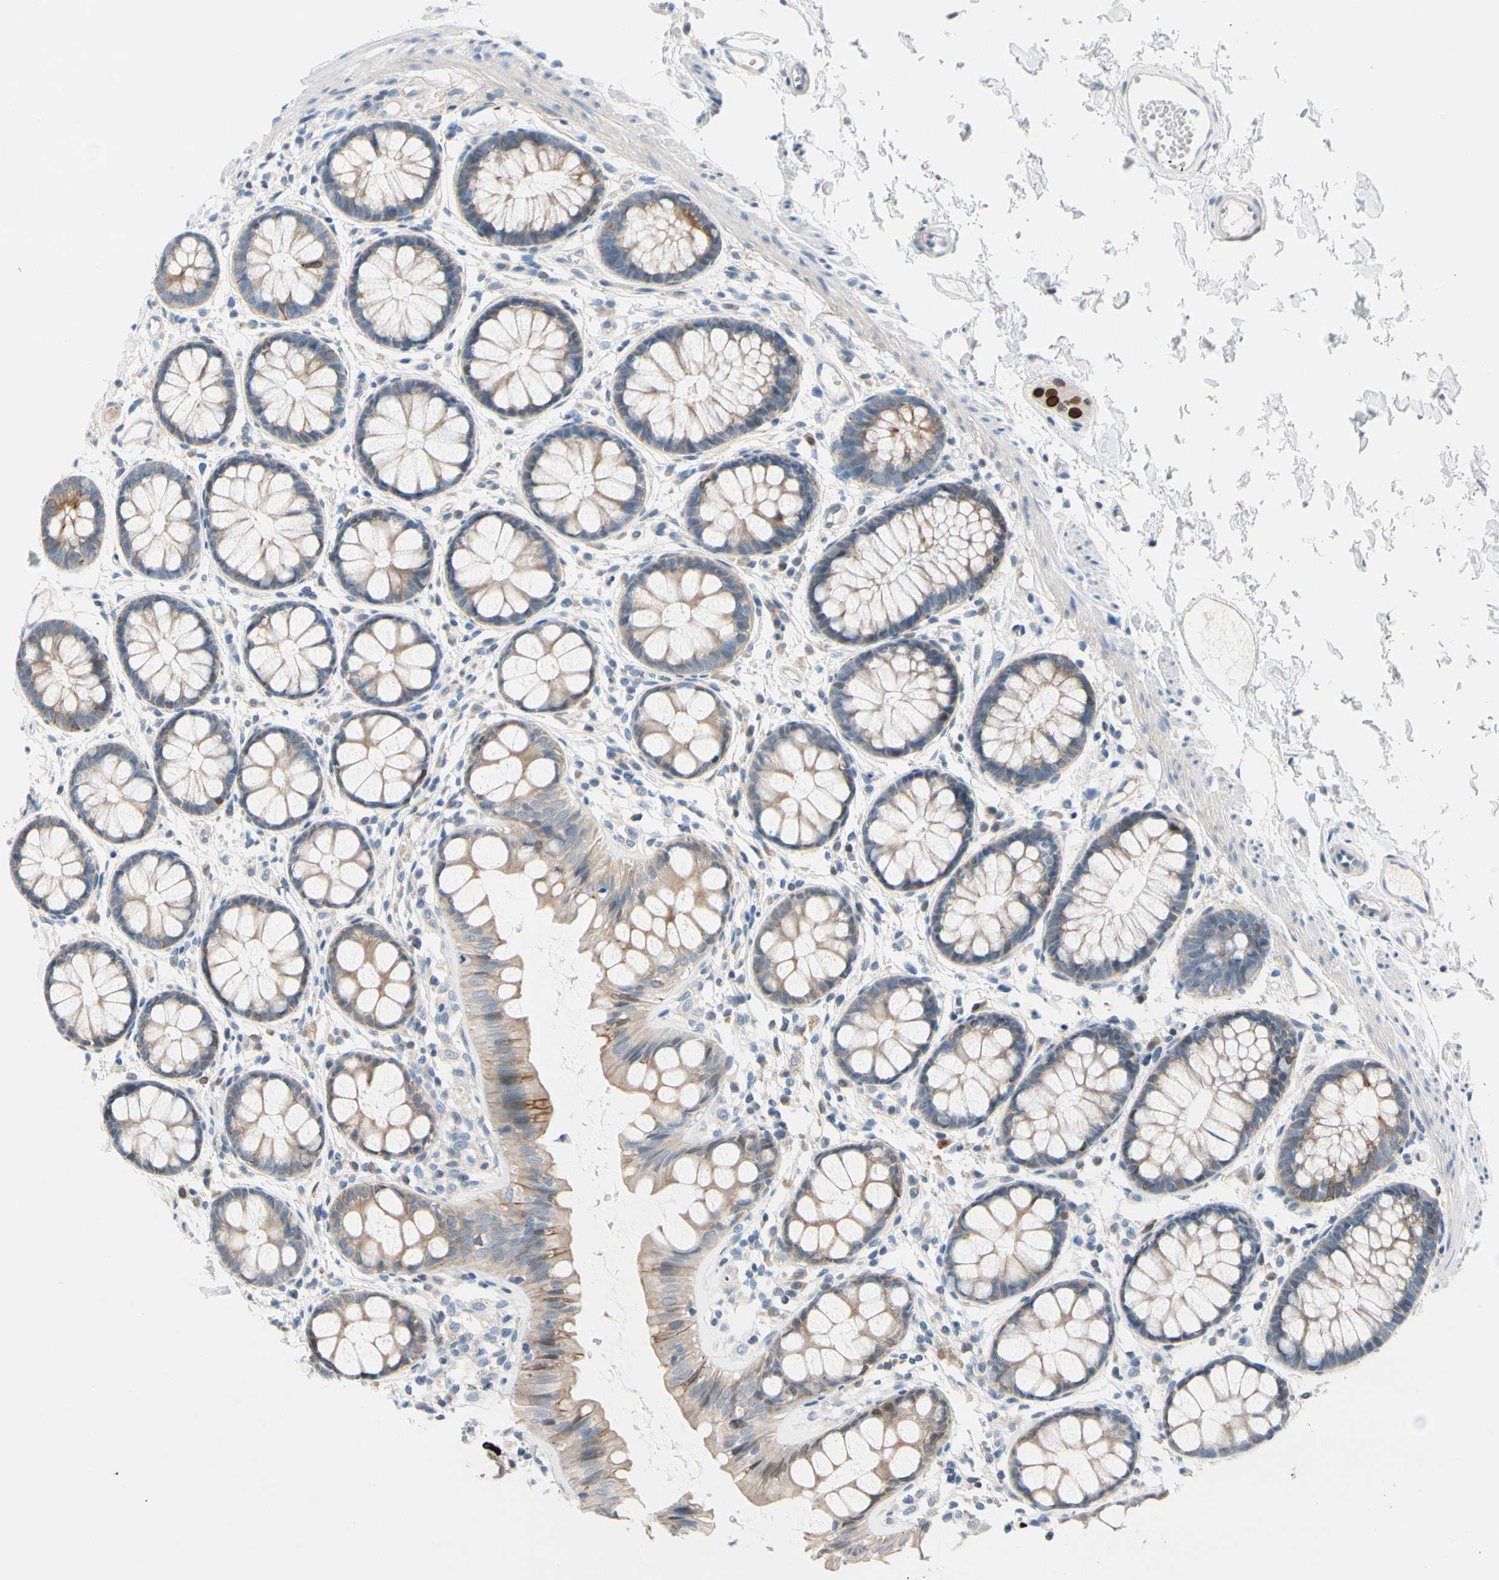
{"staining": {"intensity": "moderate", "quantity": "25%-75%", "location": "cytoplasmic/membranous,nuclear"}, "tissue": "rectum", "cell_type": "Glandular cells", "image_type": "normal", "snomed": [{"axis": "morphology", "description": "Normal tissue, NOS"}, {"axis": "topography", "description": "Rectum"}], "caption": "An immunohistochemistry image of unremarkable tissue is shown. Protein staining in brown highlights moderate cytoplasmic/membranous,nuclear positivity in rectum within glandular cells.", "gene": "ZNF132", "patient": {"sex": "female", "age": 66}}